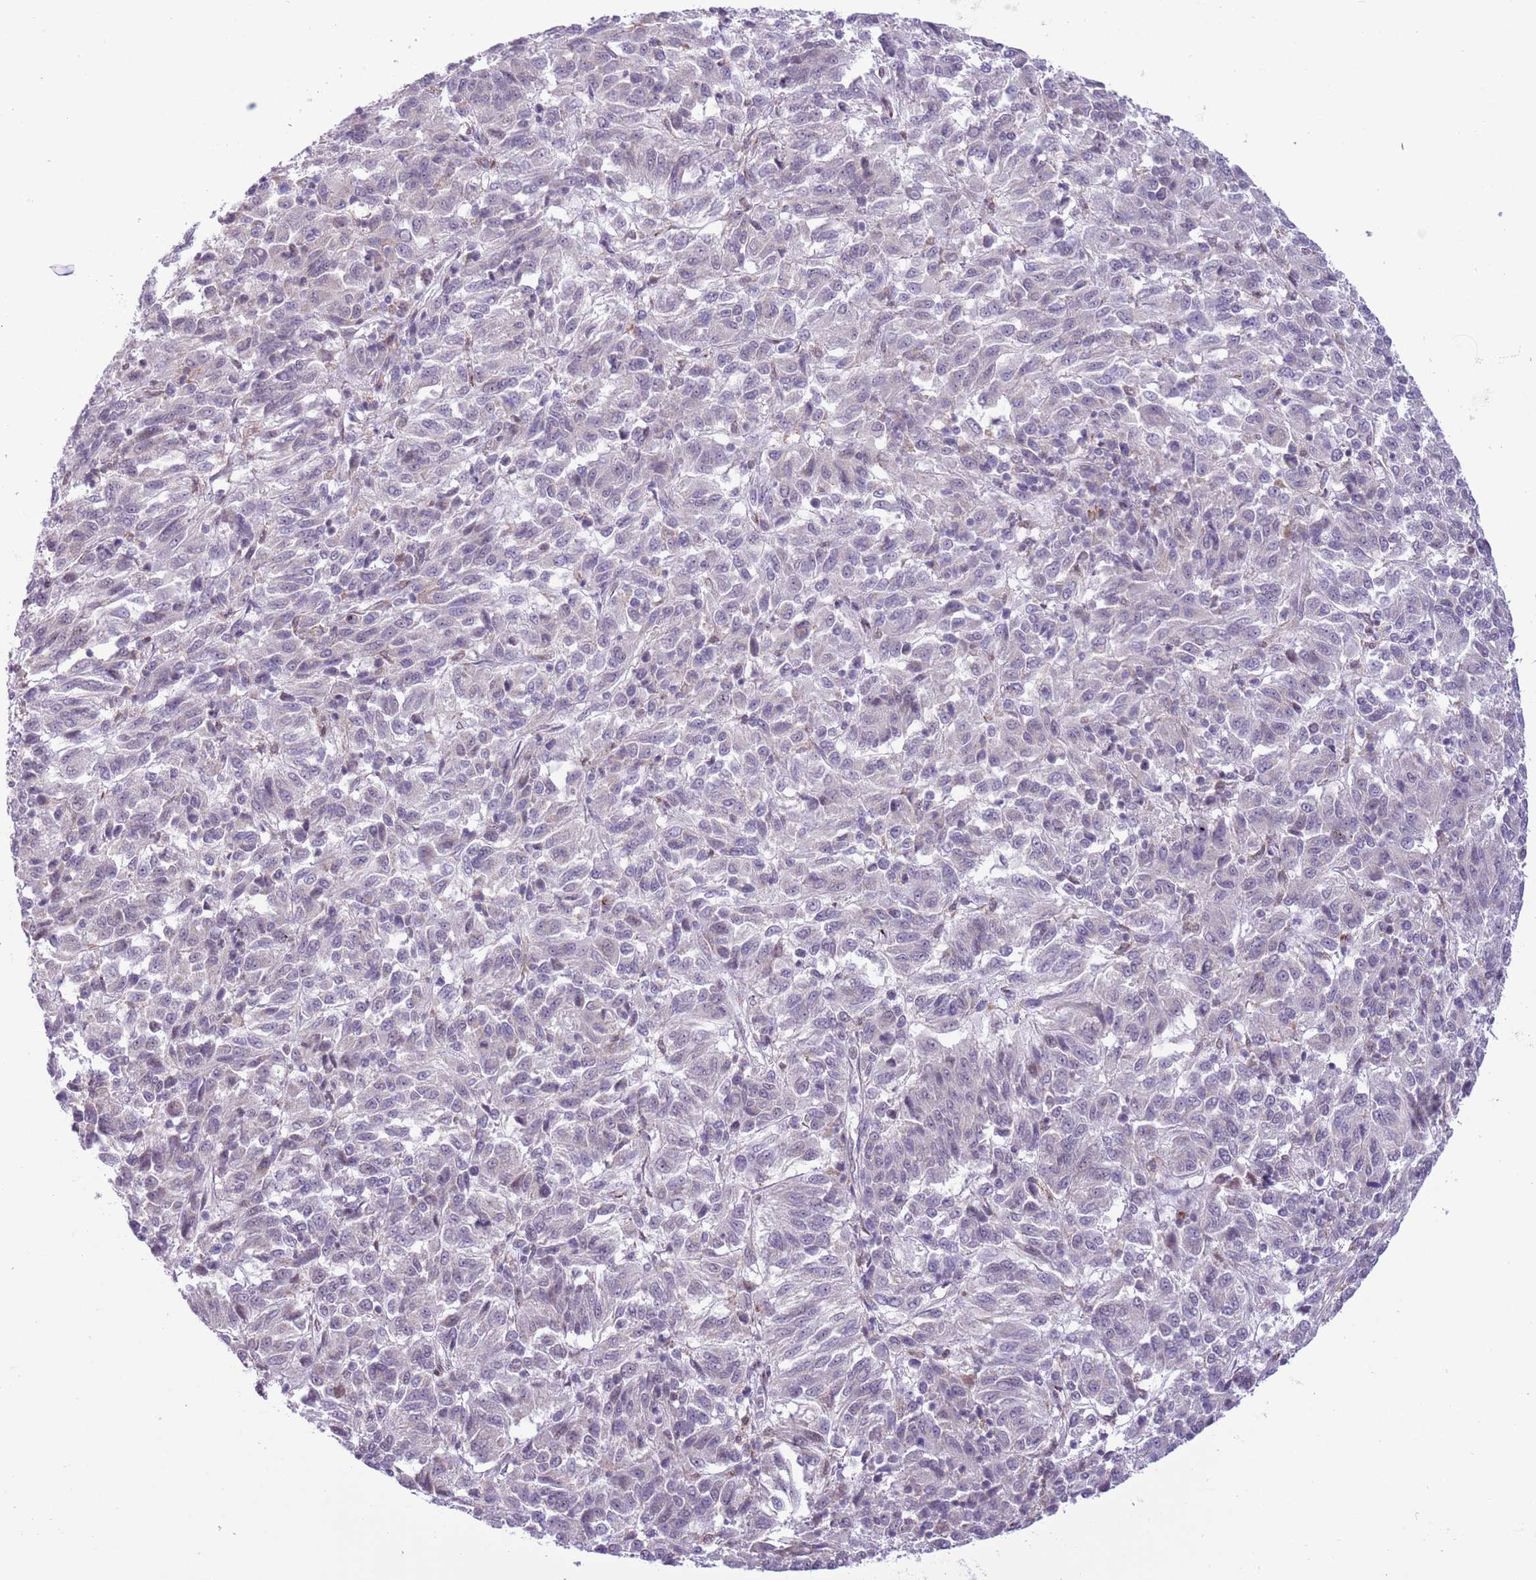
{"staining": {"intensity": "negative", "quantity": "none", "location": "none"}, "tissue": "melanoma", "cell_type": "Tumor cells", "image_type": "cancer", "snomed": [{"axis": "morphology", "description": "Malignant melanoma, Metastatic site"}, {"axis": "topography", "description": "Lung"}], "caption": "DAB (3,3'-diaminobenzidine) immunohistochemical staining of malignant melanoma (metastatic site) demonstrates no significant staining in tumor cells.", "gene": "ZNF576", "patient": {"sex": "male", "age": 64}}